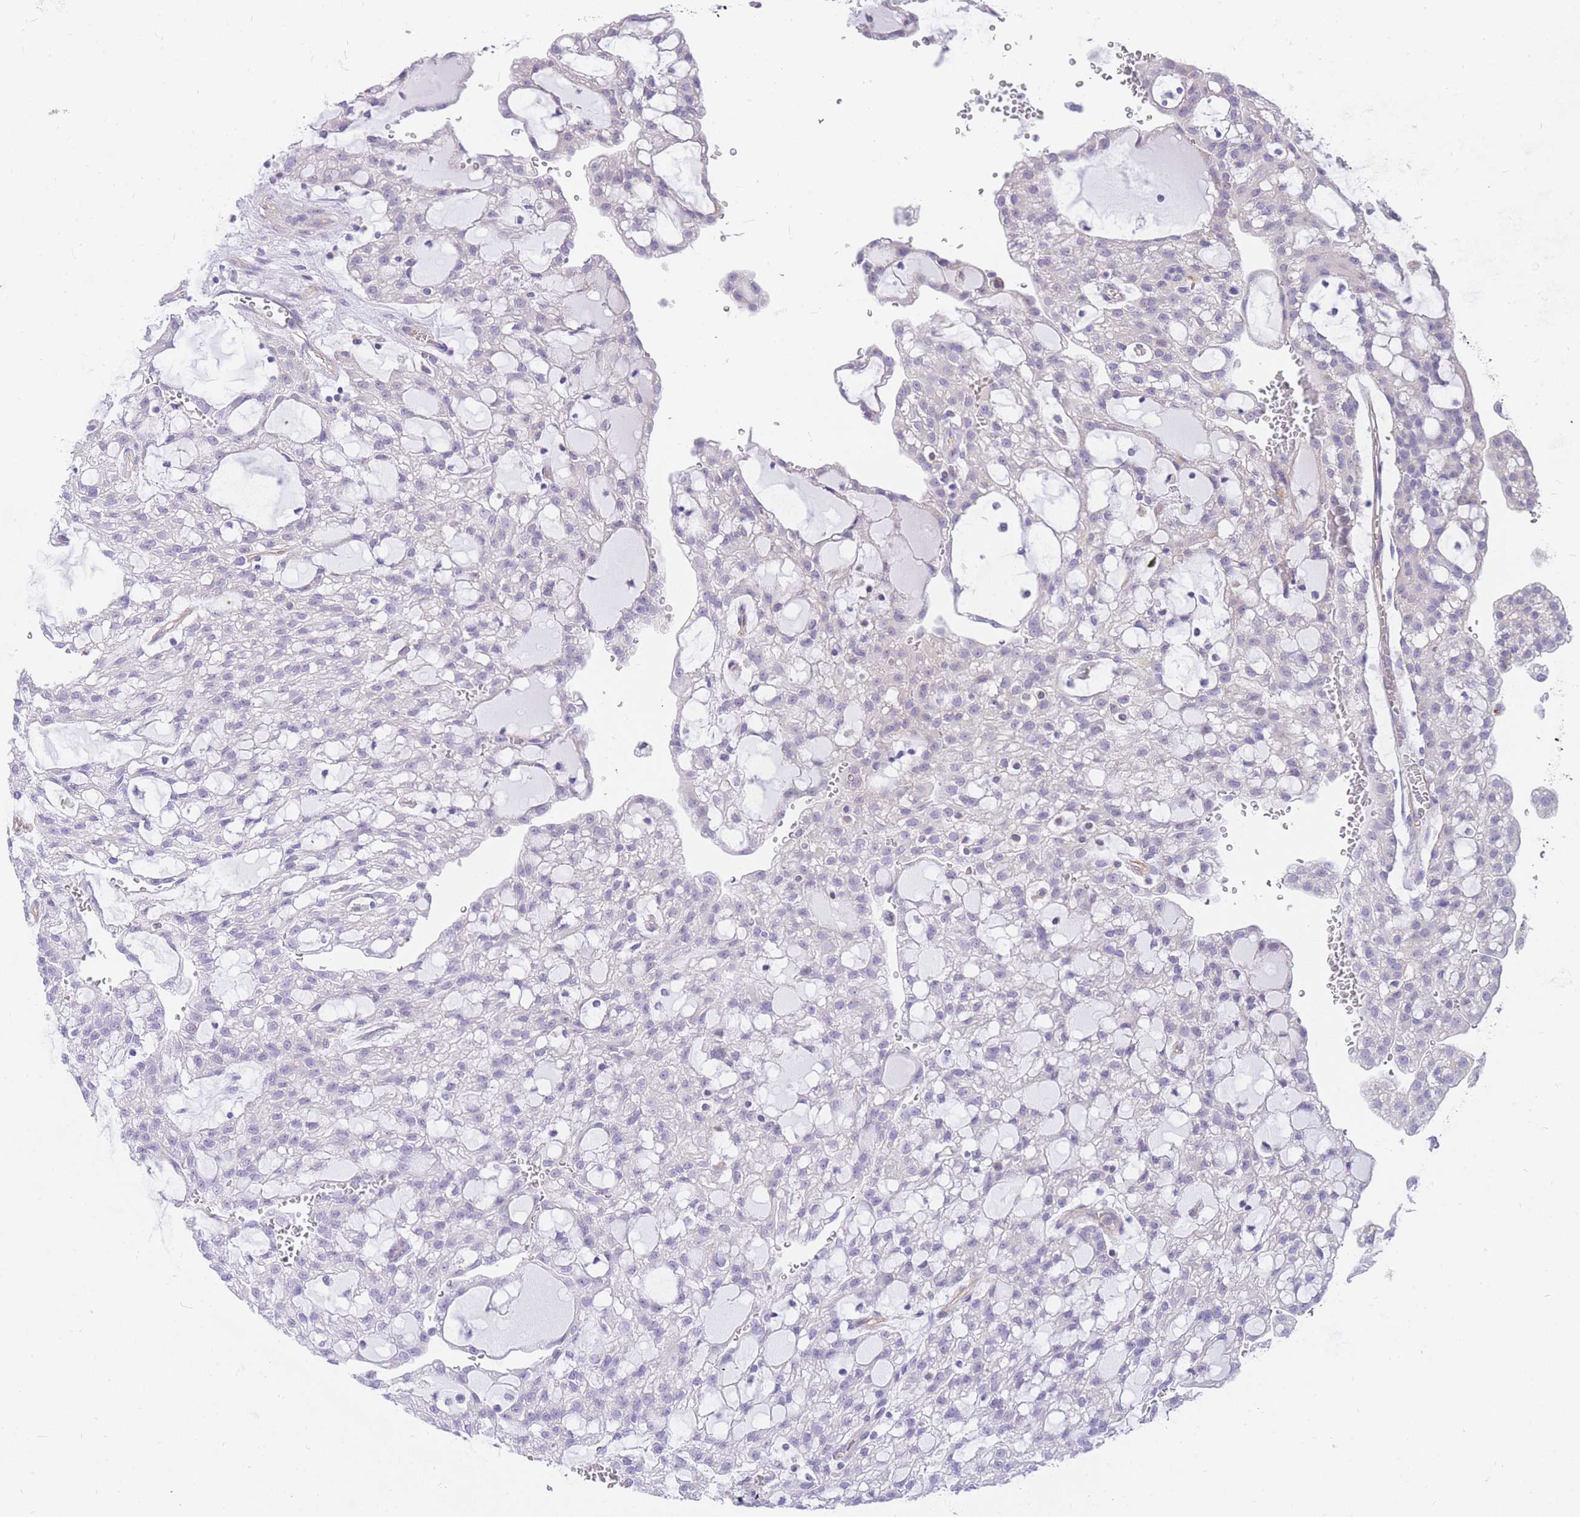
{"staining": {"intensity": "negative", "quantity": "none", "location": "none"}, "tissue": "renal cancer", "cell_type": "Tumor cells", "image_type": "cancer", "snomed": [{"axis": "morphology", "description": "Adenocarcinoma, NOS"}, {"axis": "topography", "description": "Kidney"}], "caption": "This is a photomicrograph of immunohistochemistry staining of renal adenocarcinoma, which shows no positivity in tumor cells.", "gene": "SRSF12", "patient": {"sex": "male", "age": 63}}